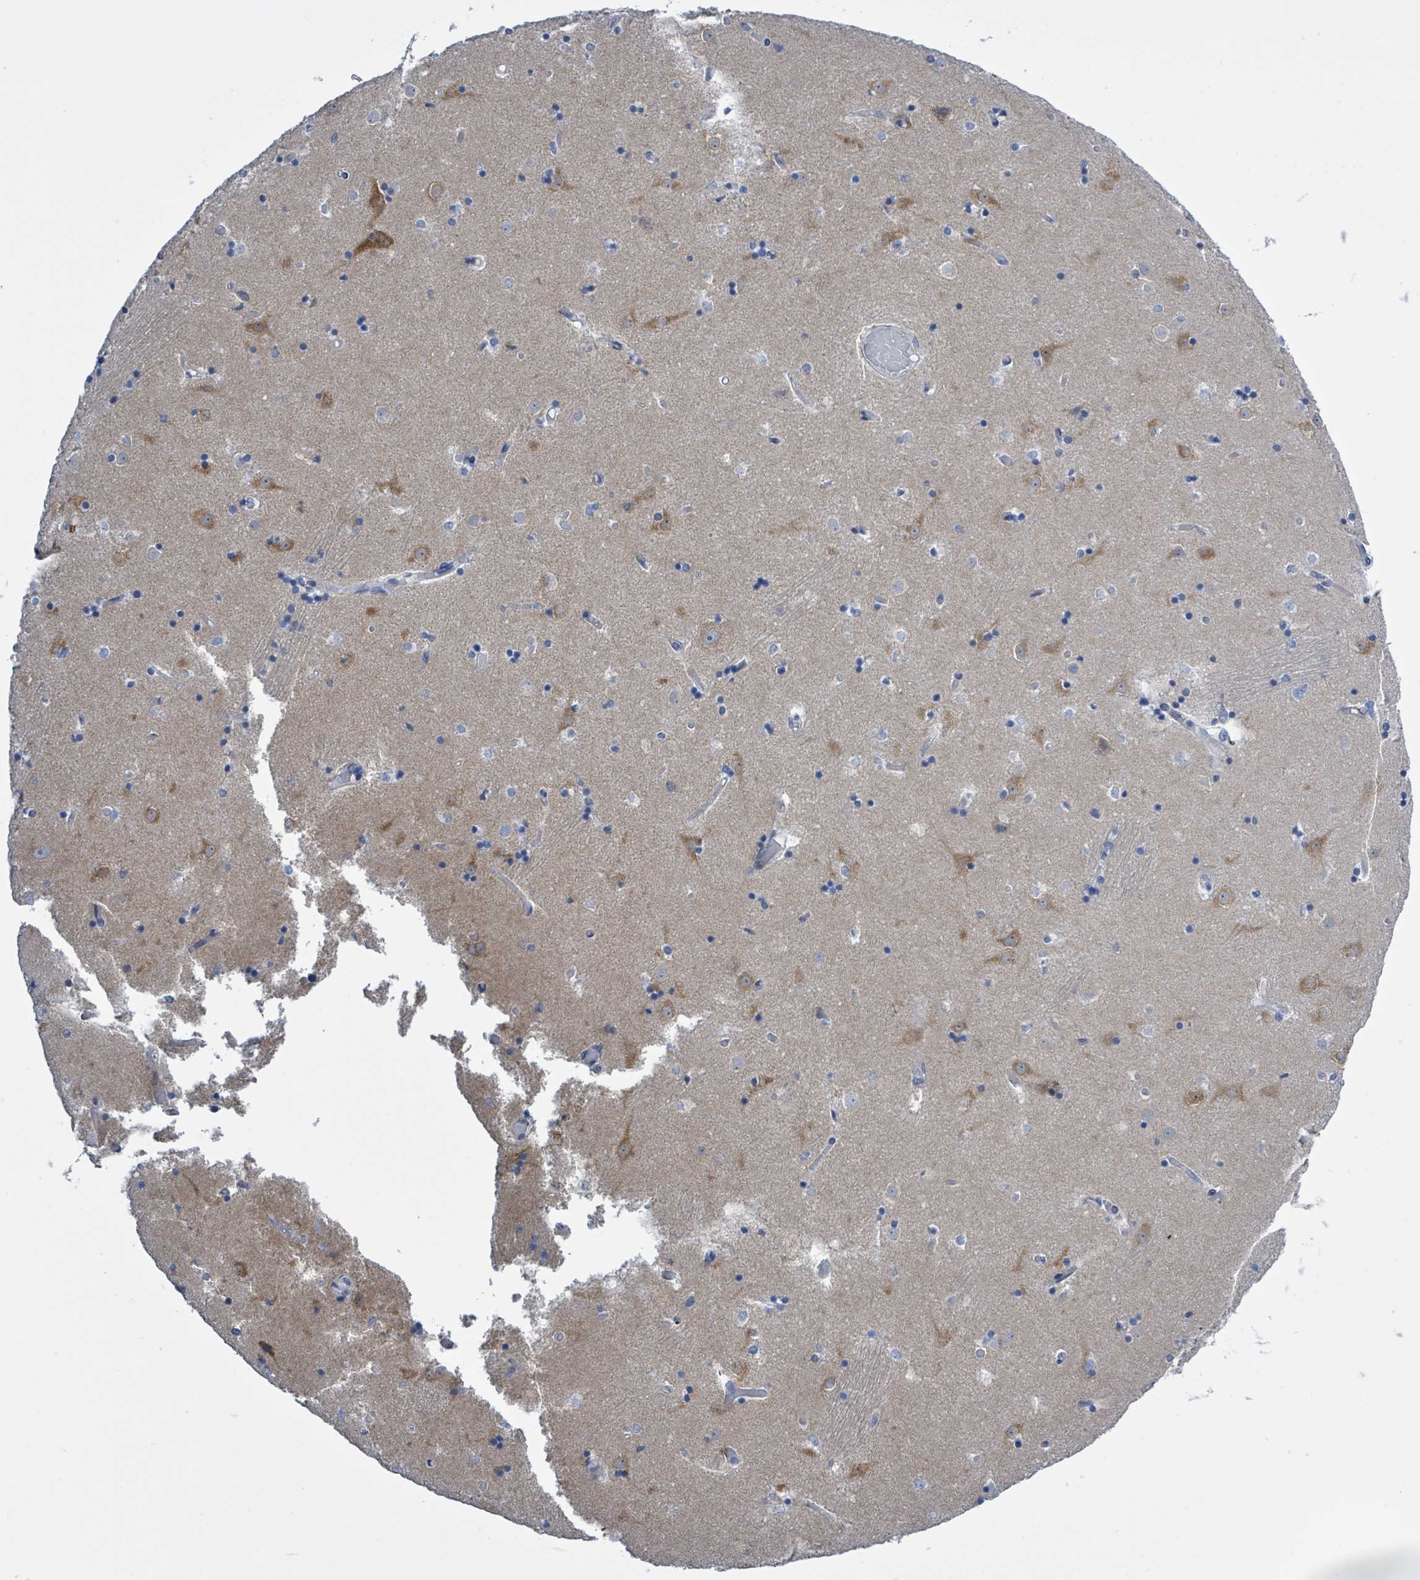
{"staining": {"intensity": "negative", "quantity": "none", "location": "none"}, "tissue": "caudate", "cell_type": "Glial cells", "image_type": "normal", "snomed": [{"axis": "morphology", "description": "Normal tissue, NOS"}, {"axis": "topography", "description": "Lateral ventricle wall"}], "caption": "A high-resolution image shows immunohistochemistry staining of normal caudate, which demonstrates no significant staining in glial cells. The staining is performed using DAB brown chromogen with nuclei counter-stained in using hematoxylin.", "gene": "DGKZ", "patient": {"sex": "female", "age": 52}}